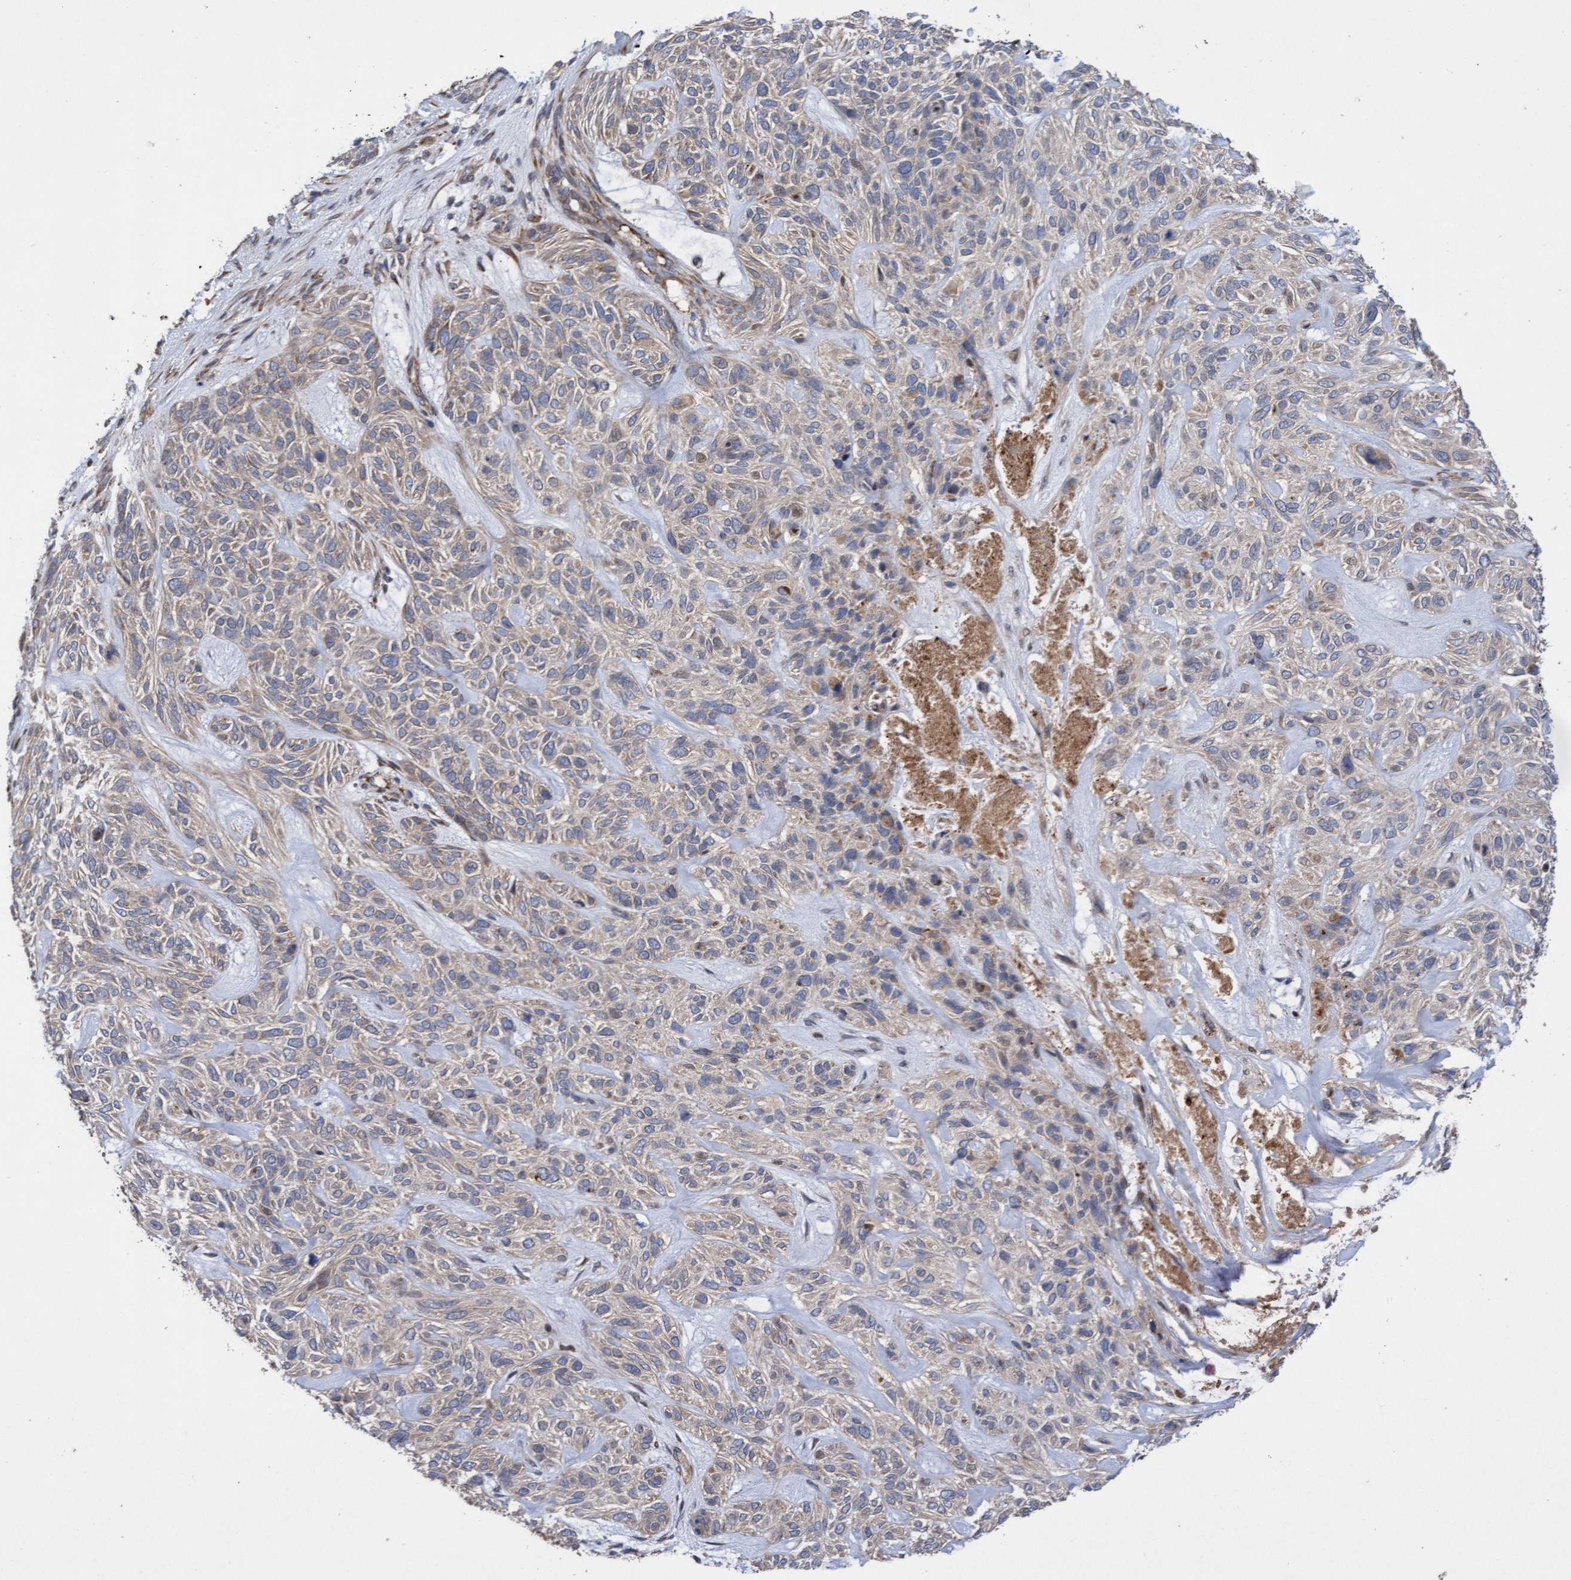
{"staining": {"intensity": "weak", "quantity": "<25%", "location": "cytoplasmic/membranous"}, "tissue": "skin cancer", "cell_type": "Tumor cells", "image_type": "cancer", "snomed": [{"axis": "morphology", "description": "Basal cell carcinoma"}, {"axis": "topography", "description": "Skin"}], "caption": "The image shows no significant expression in tumor cells of basal cell carcinoma (skin).", "gene": "ELP5", "patient": {"sex": "male", "age": 55}}